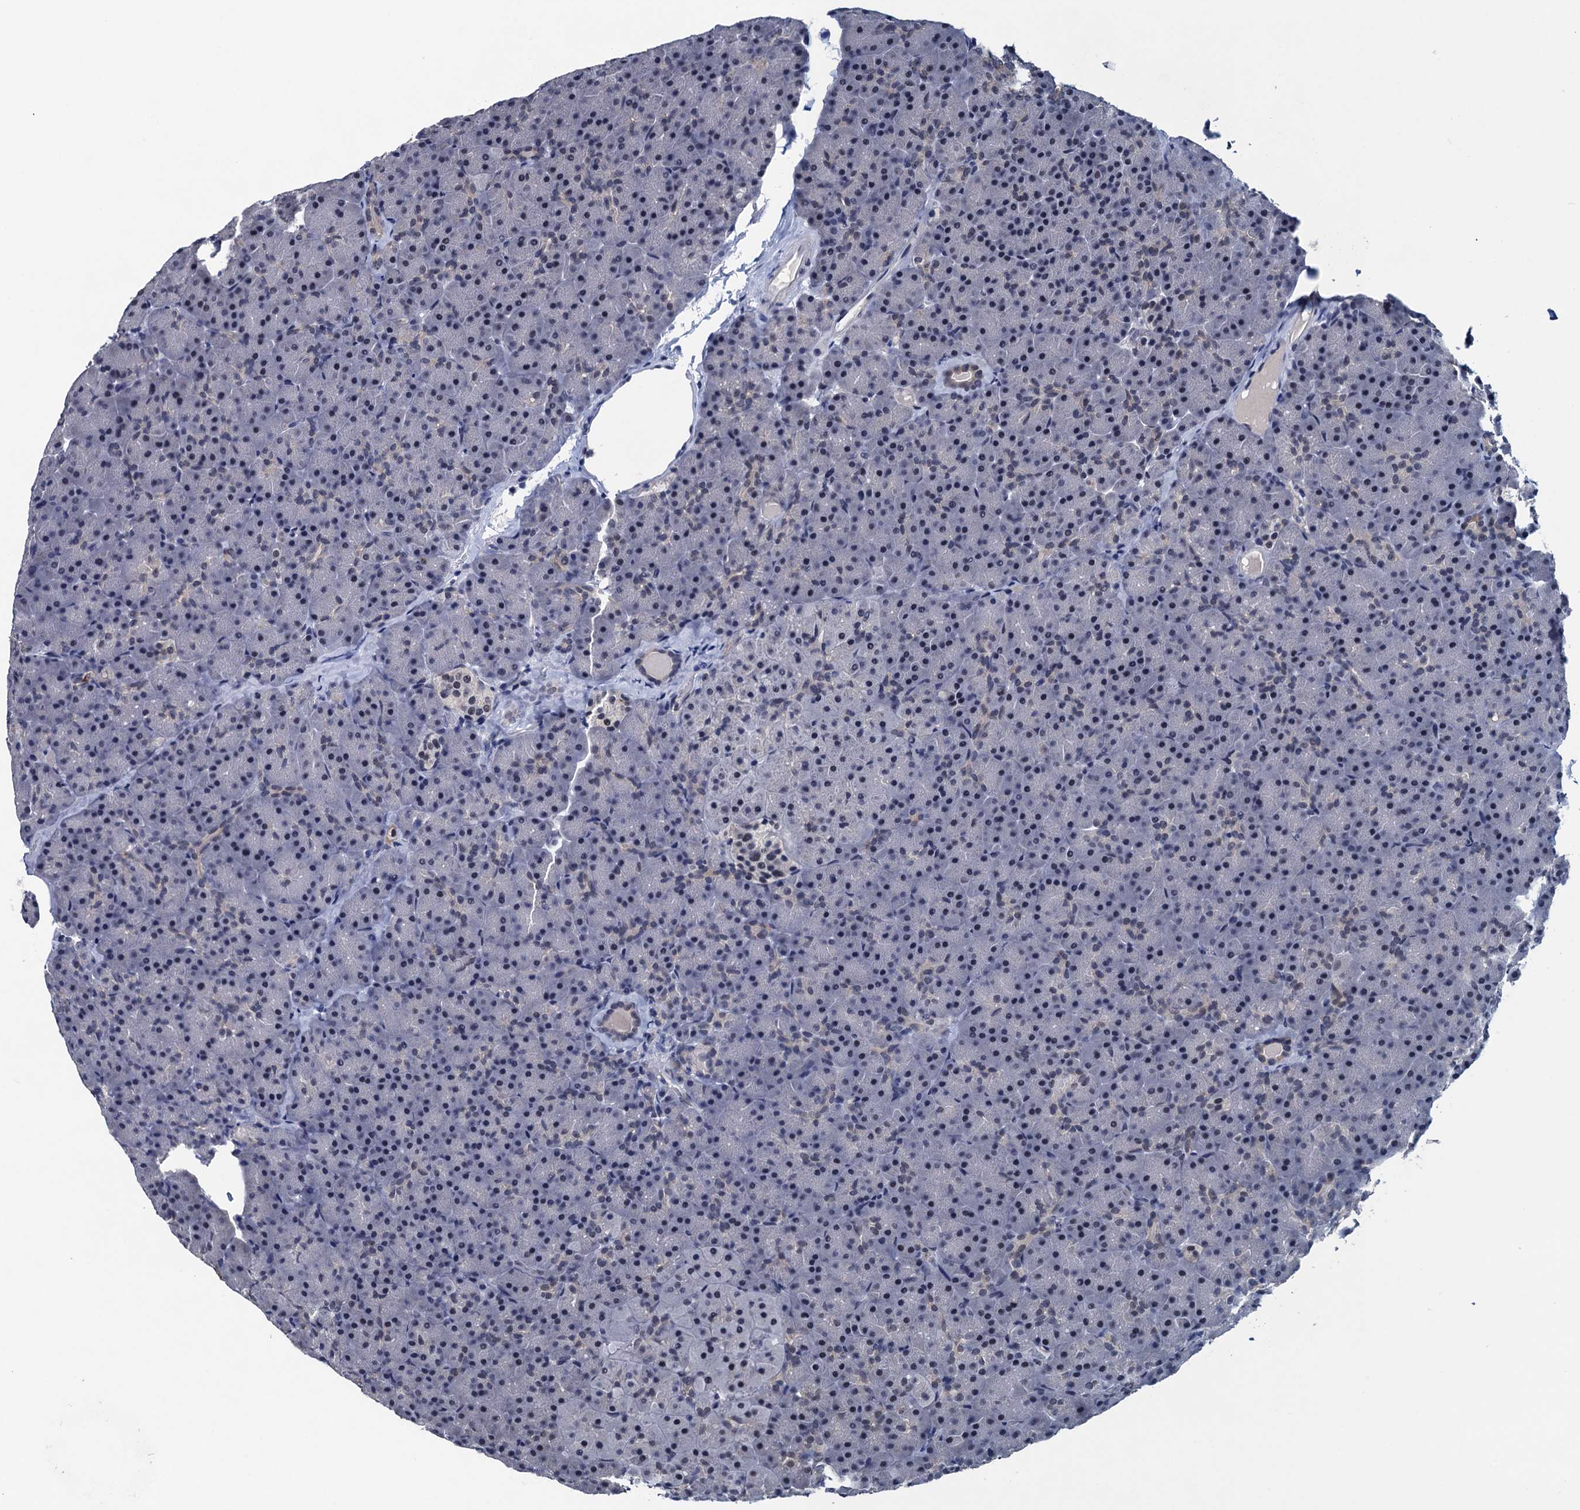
{"staining": {"intensity": "weak", "quantity": "25%-75%", "location": "nuclear"}, "tissue": "pancreas", "cell_type": "Exocrine glandular cells", "image_type": "normal", "snomed": [{"axis": "morphology", "description": "Normal tissue, NOS"}, {"axis": "topography", "description": "Pancreas"}], "caption": "Pancreas stained with DAB (3,3'-diaminobenzidine) immunohistochemistry demonstrates low levels of weak nuclear expression in about 25%-75% of exocrine glandular cells. (DAB (3,3'-diaminobenzidine) IHC with brightfield microscopy, high magnification).", "gene": "FNBP4", "patient": {"sex": "male", "age": 36}}